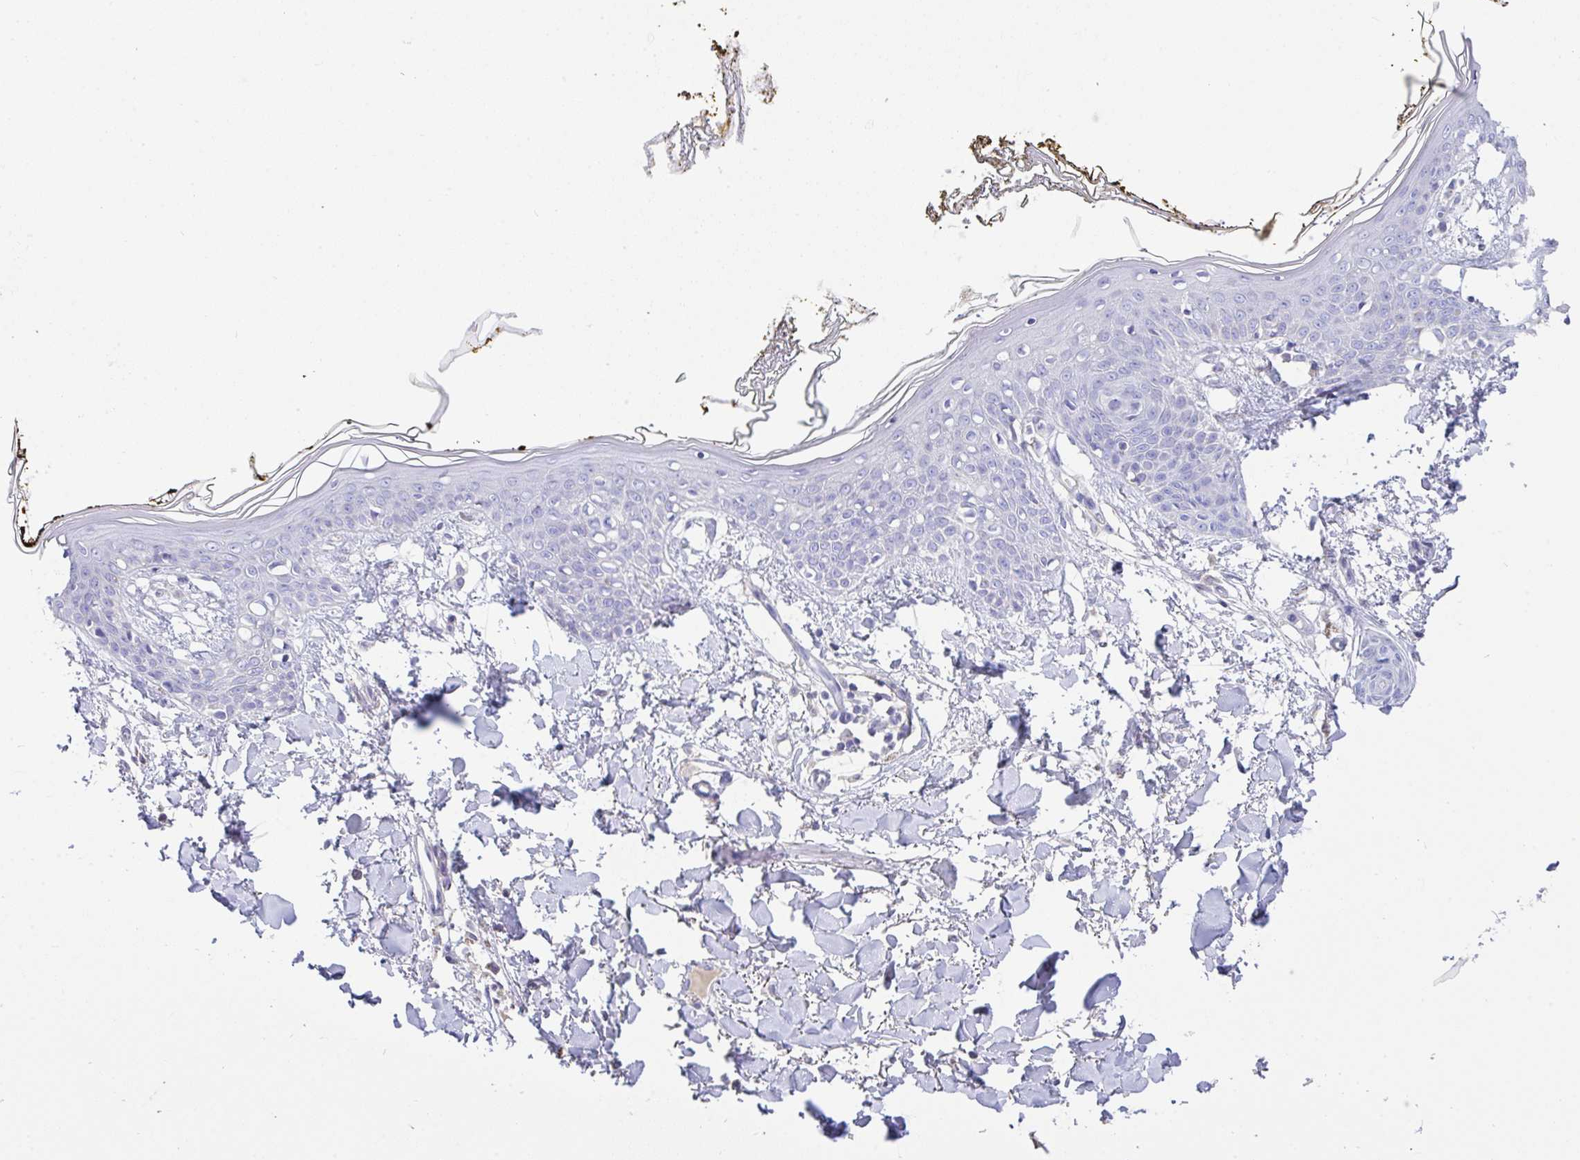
{"staining": {"intensity": "negative", "quantity": "none", "location": "none"}, "tissue": "skin", "cell_type": "Fibroblasts", "image_type": "normal", "snomed": [{"axis": "morphology", "description": "Normal tissue, NOS"}, {"axis": "topography", "description": "Skin"}], "caption": "Image shows no protein staining in fibroblasts of unremarkable skin.", "gene": "CA10", "patient": {"sex": "female", "age": 34}}